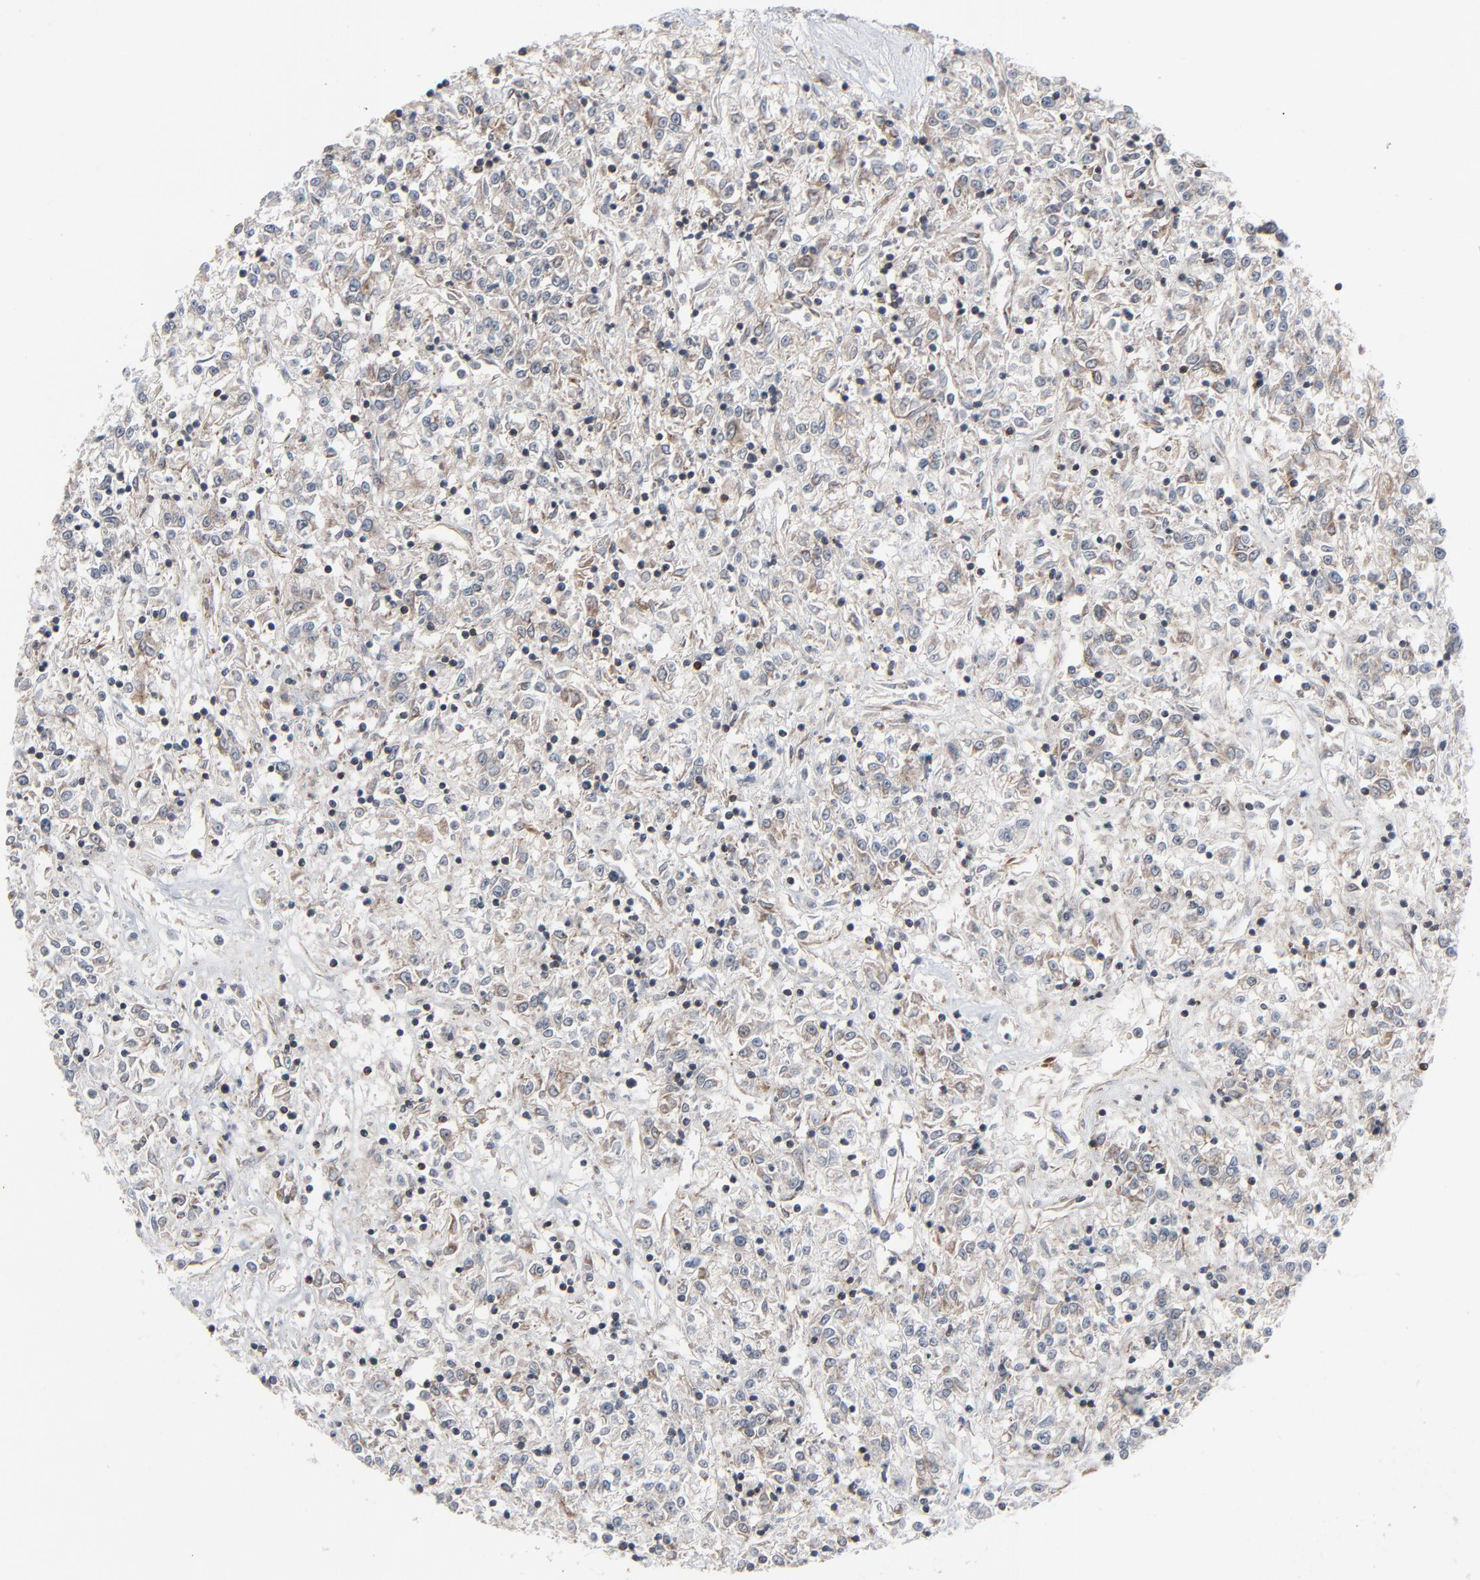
{"staining": {"intensity": "negative", "quantity": "none", "location": "none"}, "tissue": "renal cancer", "cell_type": "Tumor cells", "image_type": "cancer", "snomed": [{"axis": "morphology", "description": "Adenocarcinoma, NOS"}, {"axis": "topography", "description": "Kidney"}], "caption": "High power microscopy photomicrograph of an IHC micrograph of adenocarcinoma (renal), revealing no significant expression in tumor cells.", "gene": "OPTN", "patient": {"sex": "female", "age": 76}}